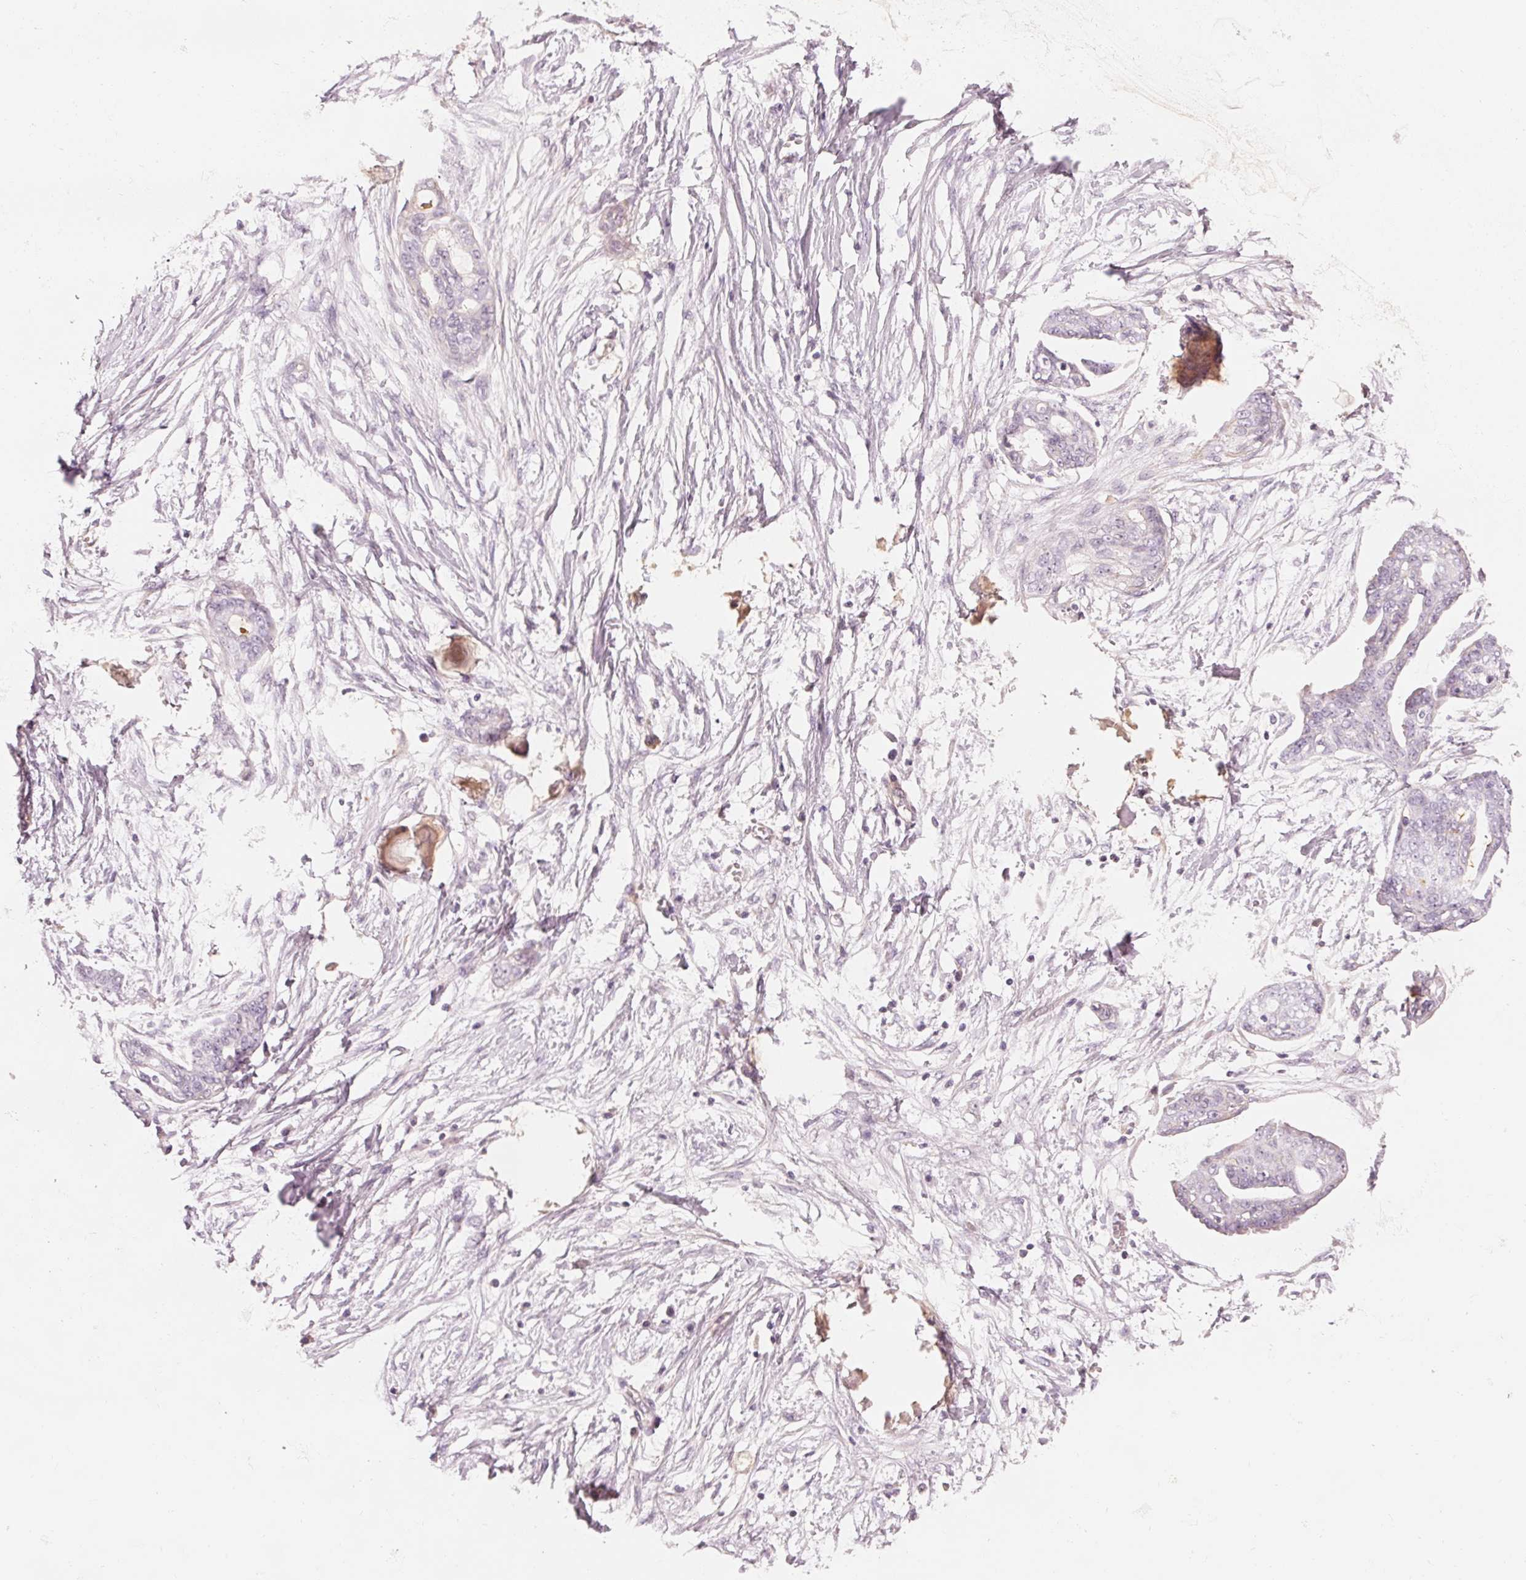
{"staining": {"intensity": "negative", "quantity": "none", "location": "none"}, "tissue": "ovarian cancer", "cell_type": "Tumor cells", "image_type": "cancer", "snomed": [{"axis": "morphology", "description": "Cystadenocarcinoma, serous, NOS"}, {"axis": "topography", "description": "Ovary"}], "caption": "Micrograph shows no protein positivity in tumor cells of ovarian serous cystadenocarcinoma tissue.", "gene": "CFHR2", "patient": {"sex": "female", "age": 71}}